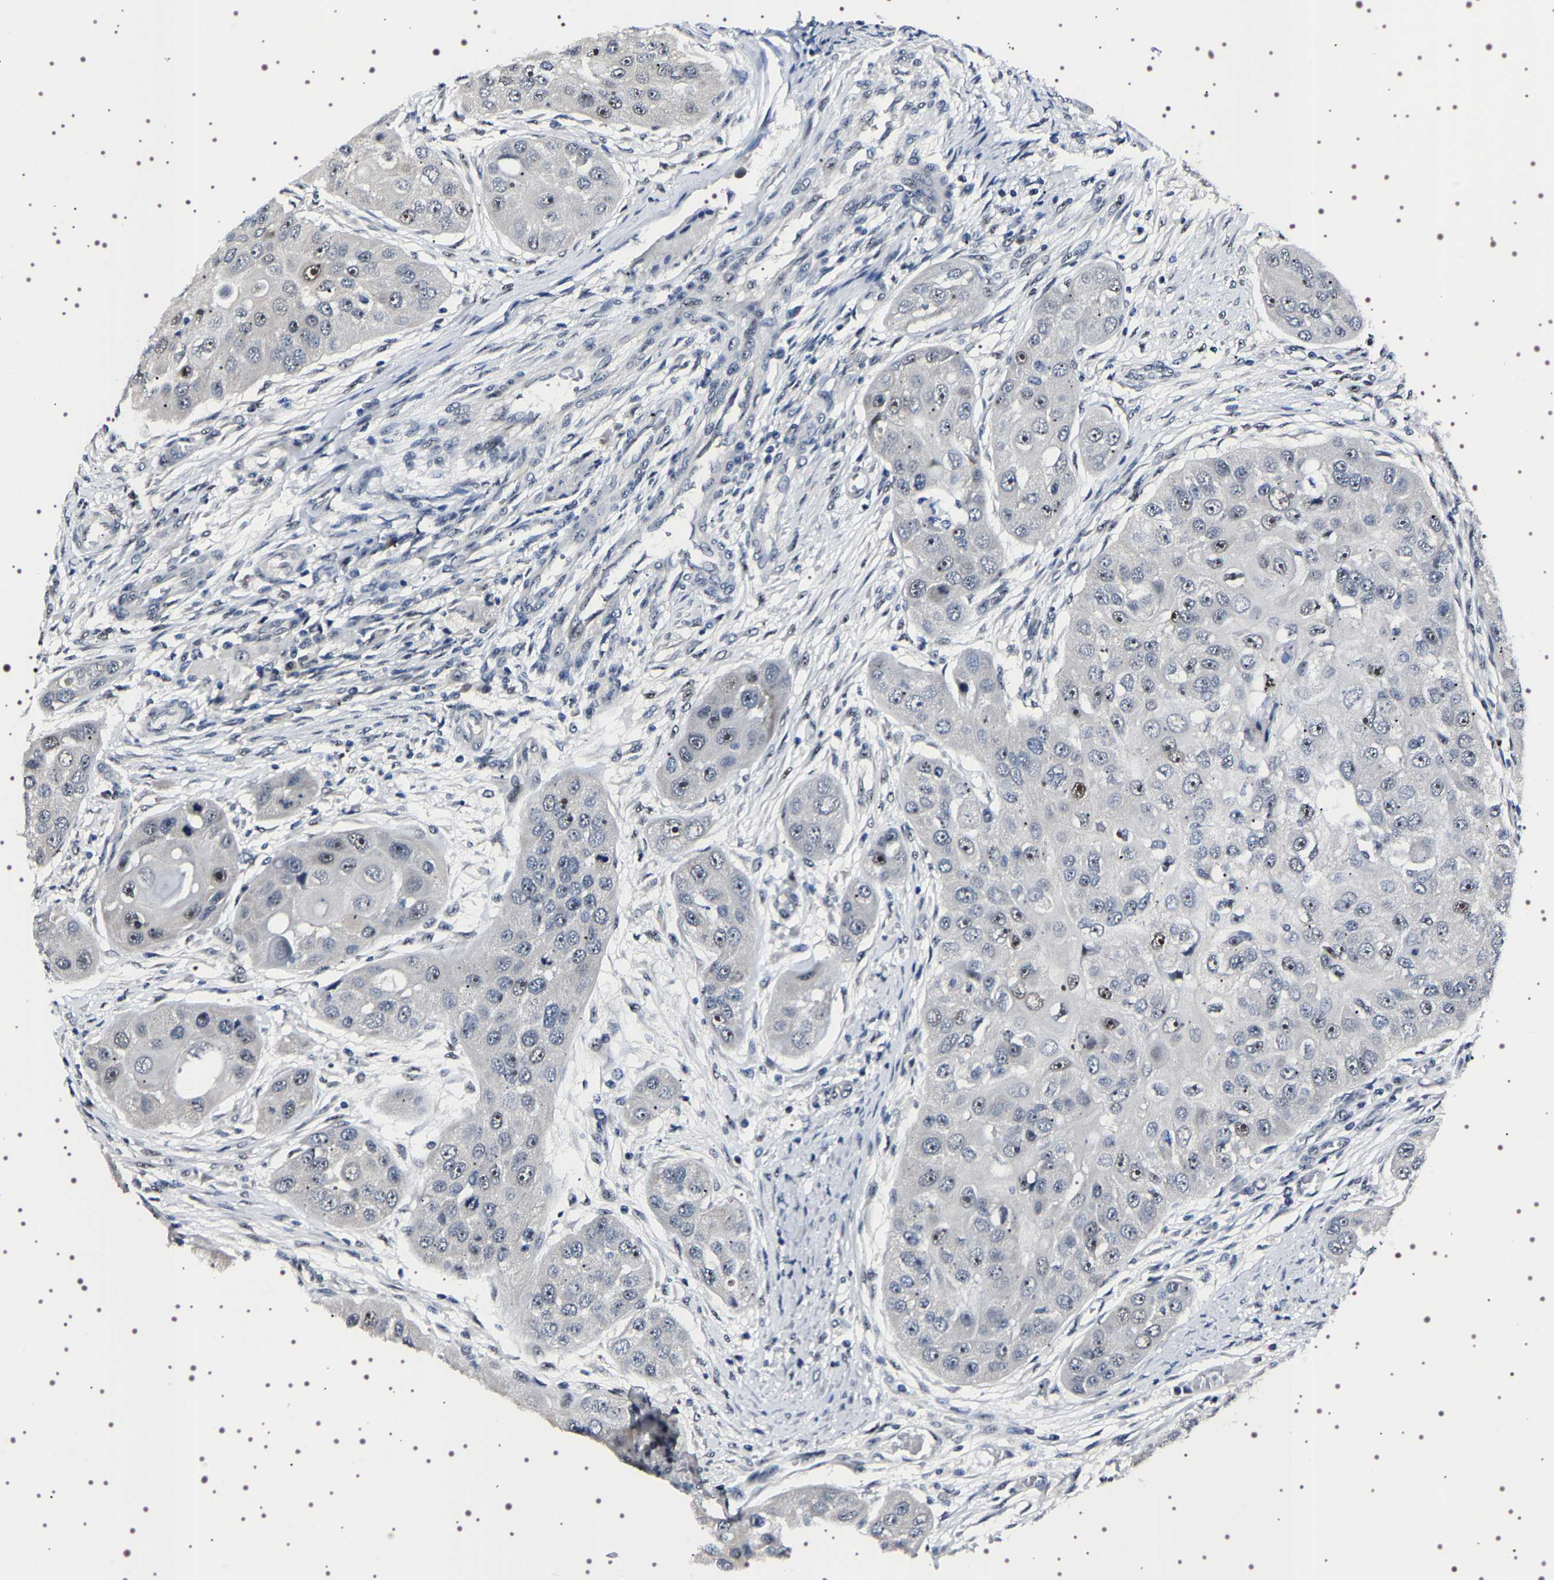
{"staining": {"intensity": "moderate", "quantity": "<25%", "location": "nuclear"}, "tissue": "head and neck cancer", "cell_type": "Tumor cells", "image_type": "cancer", "snomed": [{"axis": "morphology", "description": "Normal tissue, NOS"}, {"axis": "morphology", "description": "Squamous cell carcinoma, NOS"}, {"axis": "topography", "description": "Skeletal muscle"}, {"axis": "topography", "description": "Head-Neck"}], "caption": "Head and neck squamous cell carcinoma tissue displays moderate nuclear staining in about <25% of tumor cells, visualized by immunohistochemistry.", "gene": "GNL3", "patient": {"sex": "male", "age": 51}}